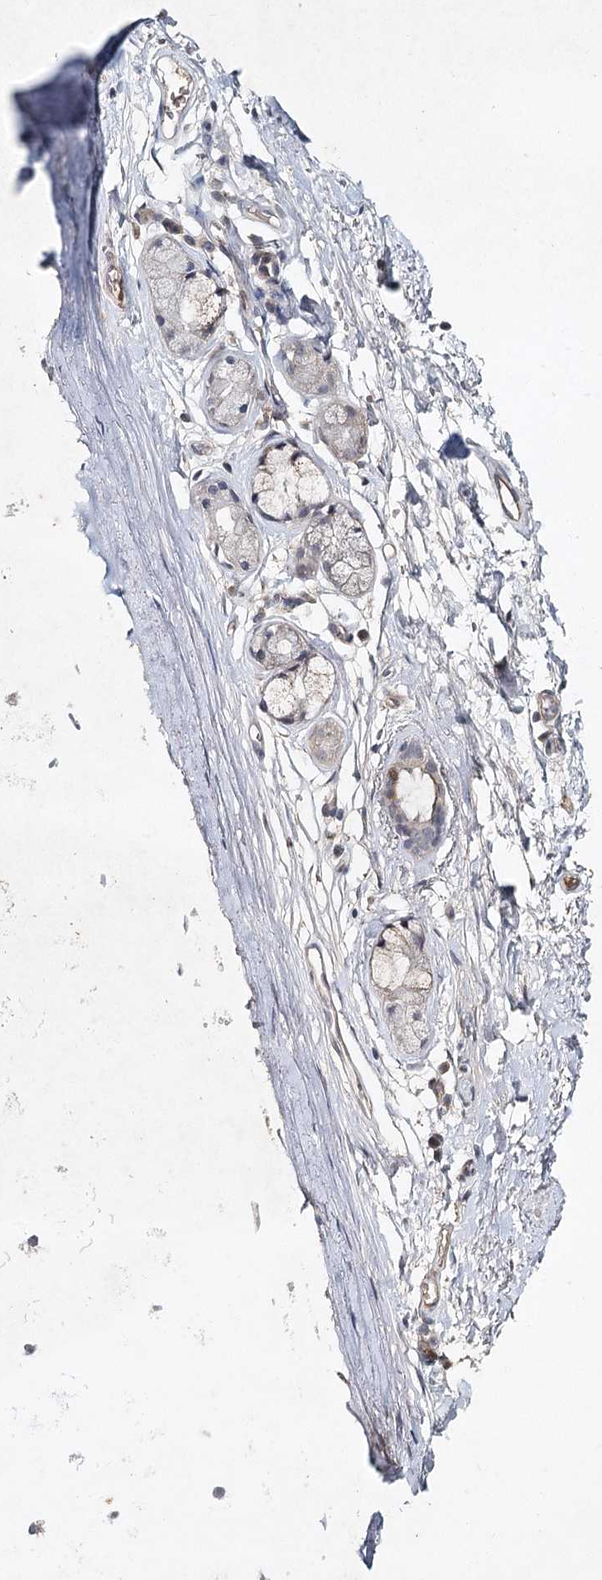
{"staining": {"intensity": "moderate", "quantity": "<25%", "location": "cytoplasmic/membranous"}, "tissue": "adipose tissue", "cell_type": "Adipocytes", "image_type": "normal", "snomed": [{"axis": "morphology", "description": "Normal tissue, NOS"}, {"axis": "topography", "description": "Lymph node"}, {"axis": "topography", "description": "Bronchus"}], "caption": "Adipocytes demonstrate low levels of moderate cytoplasmic/membranous staining in approximately <25% of cells in benign adipose tissue.", "gene": "SYNPO", "patient": {"sex": "male", "age": 63}}